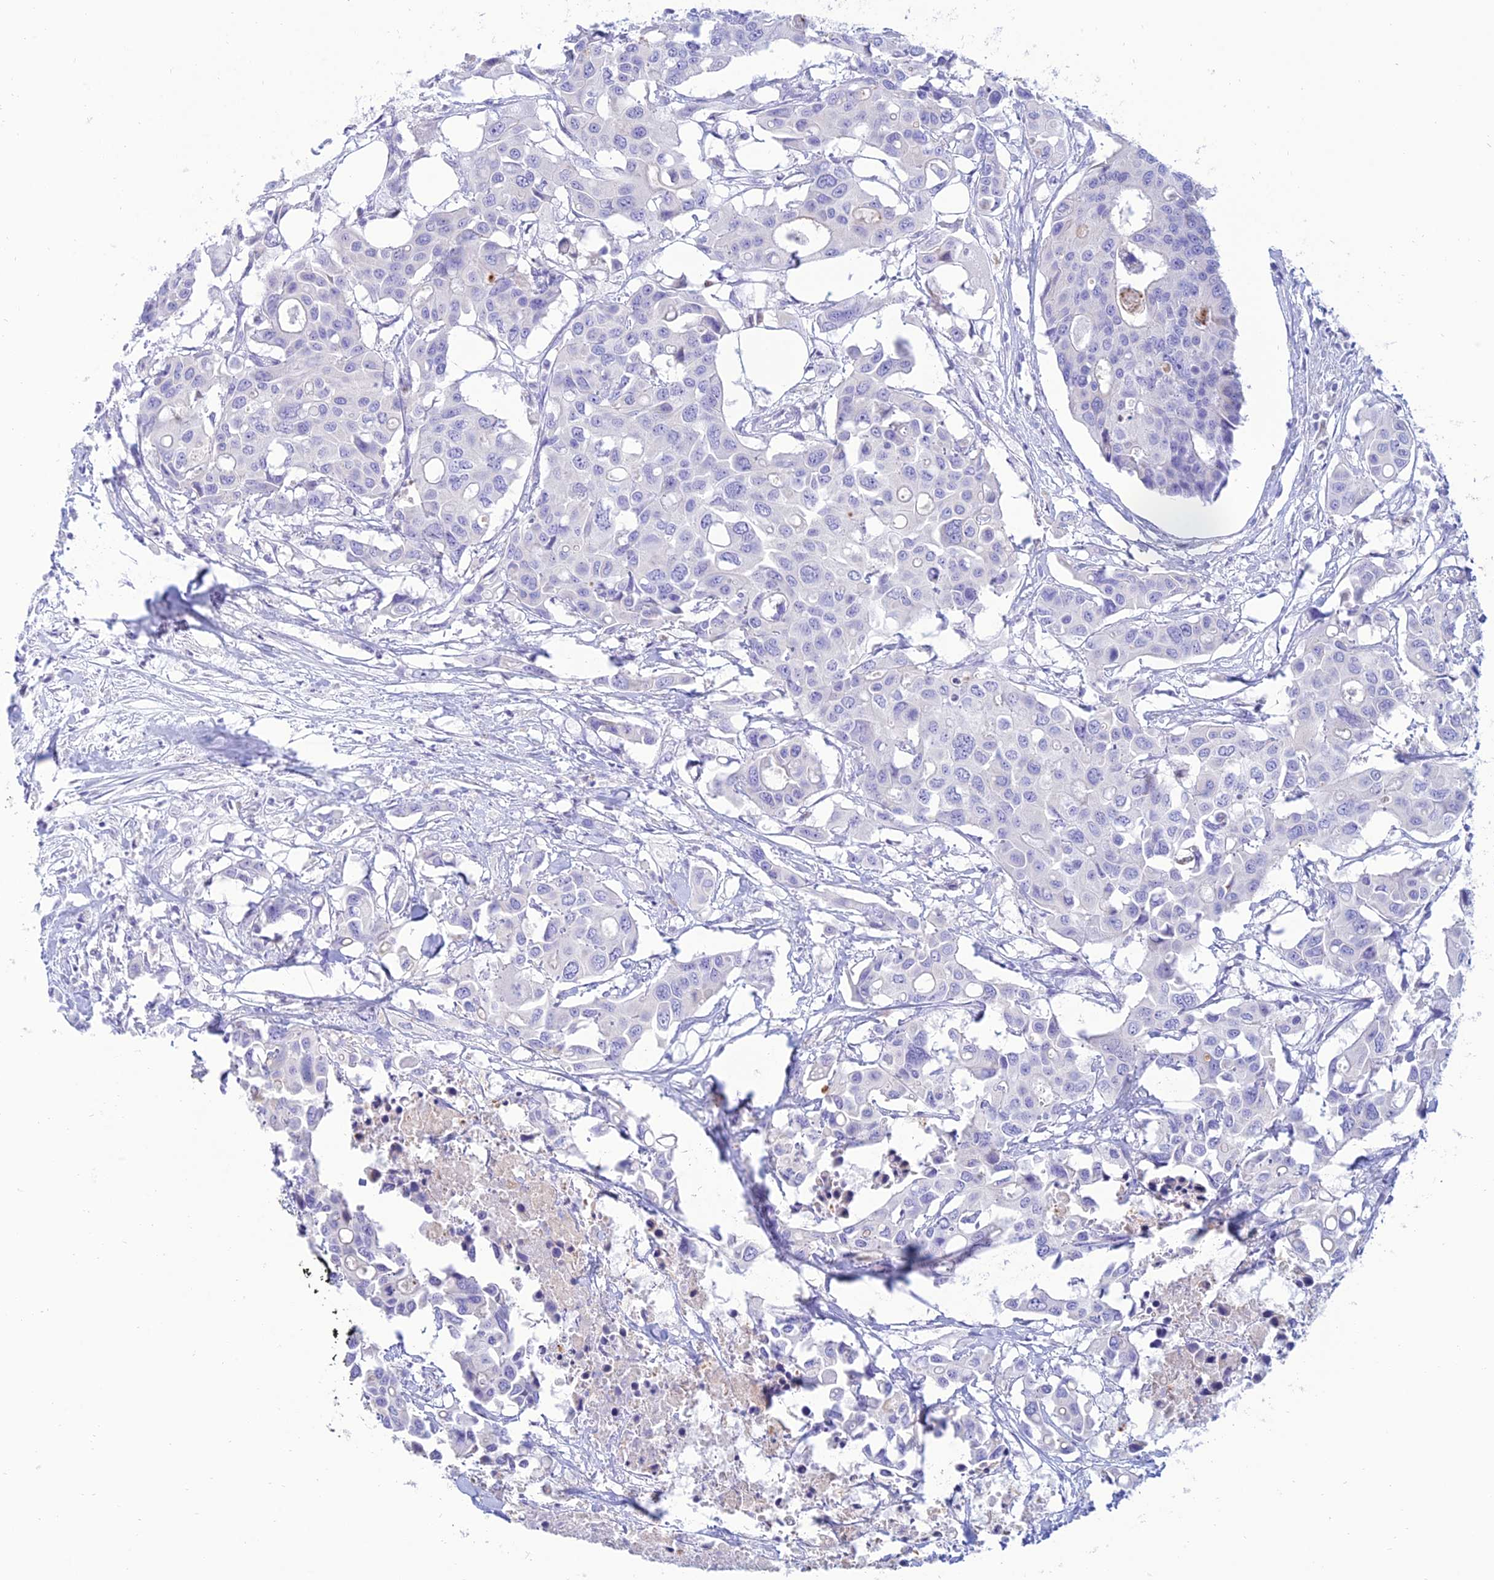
{"staining": {"intensity": "negative", "quantity": "none", "location": "none"}, "tissue": "colorectal cancer", "cell_type": "Tumor cells", "image_type": "cancer", "snomed": [{"axis": "morphology", "description": "Adenocarcinoma, NOS"}, {"axis": "topography", "description": "Colon"}], "caption": "Tumor cells are negative for brown protein staining in colorectal adenocarcinoma.", "gene": "MAL2", "patient": {"sex": "male", "age": 77}}